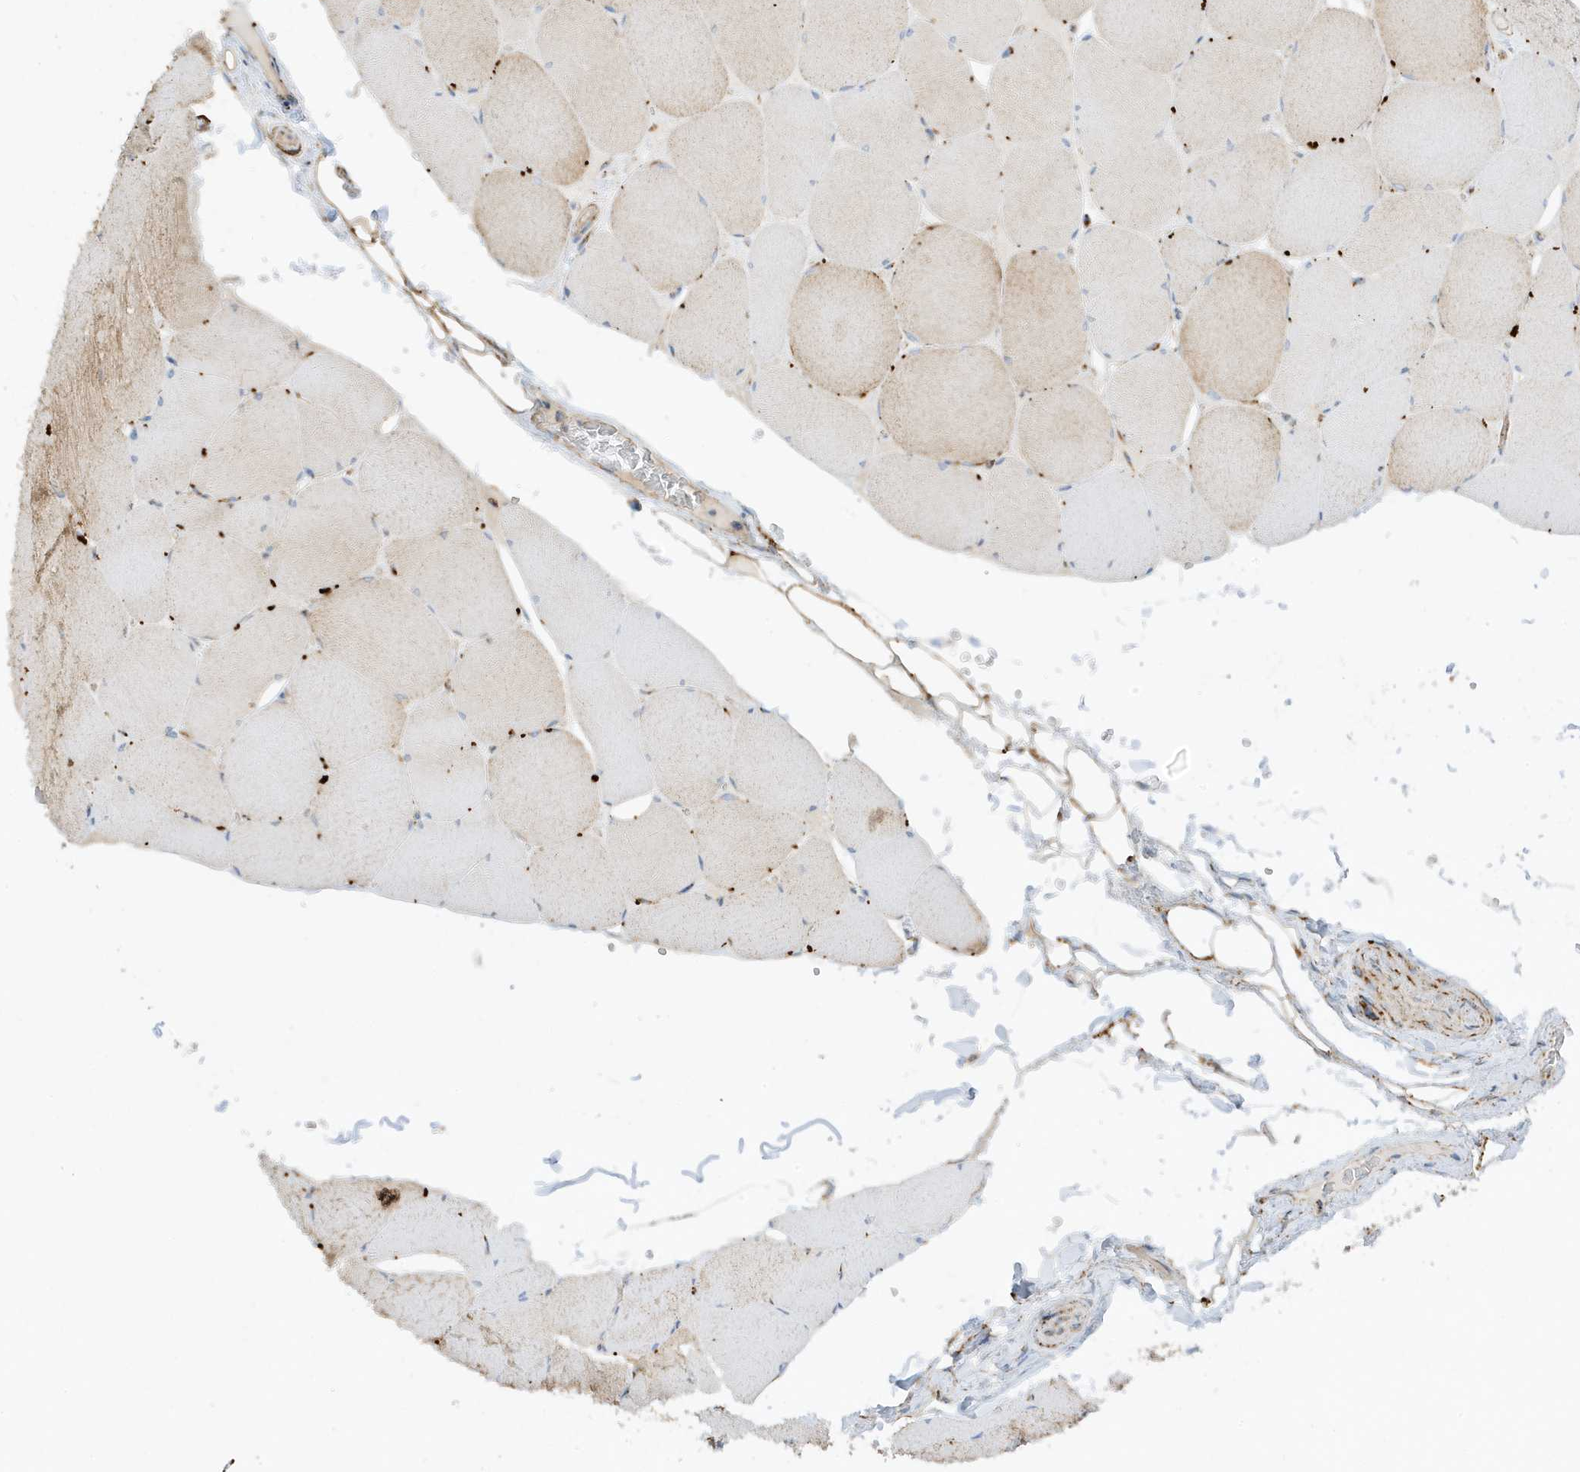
{"staining": {"intensity": "weak", "quantity": "25%-75%", "location": "cytoplasmic/membranous"}, "tissue": "skeletal muscle", "cell_type": "Myocytes", "image_type": "normal", "snomed": [{"axis": "morphology", "description": "Normal tissue, NOS"}, {"axis": "topography", "description": "Skeletal muscle"}, {"axis": "topography", "description": "Head-Neck"}], "caption": "Myocytes reveal weak cytoplasmic/membranous positivity in about 25%-75% of cells in unremarkable skeletal muscle.", "gene": "ATP5ME", "patient": {"sex": "male", "age": 66}}